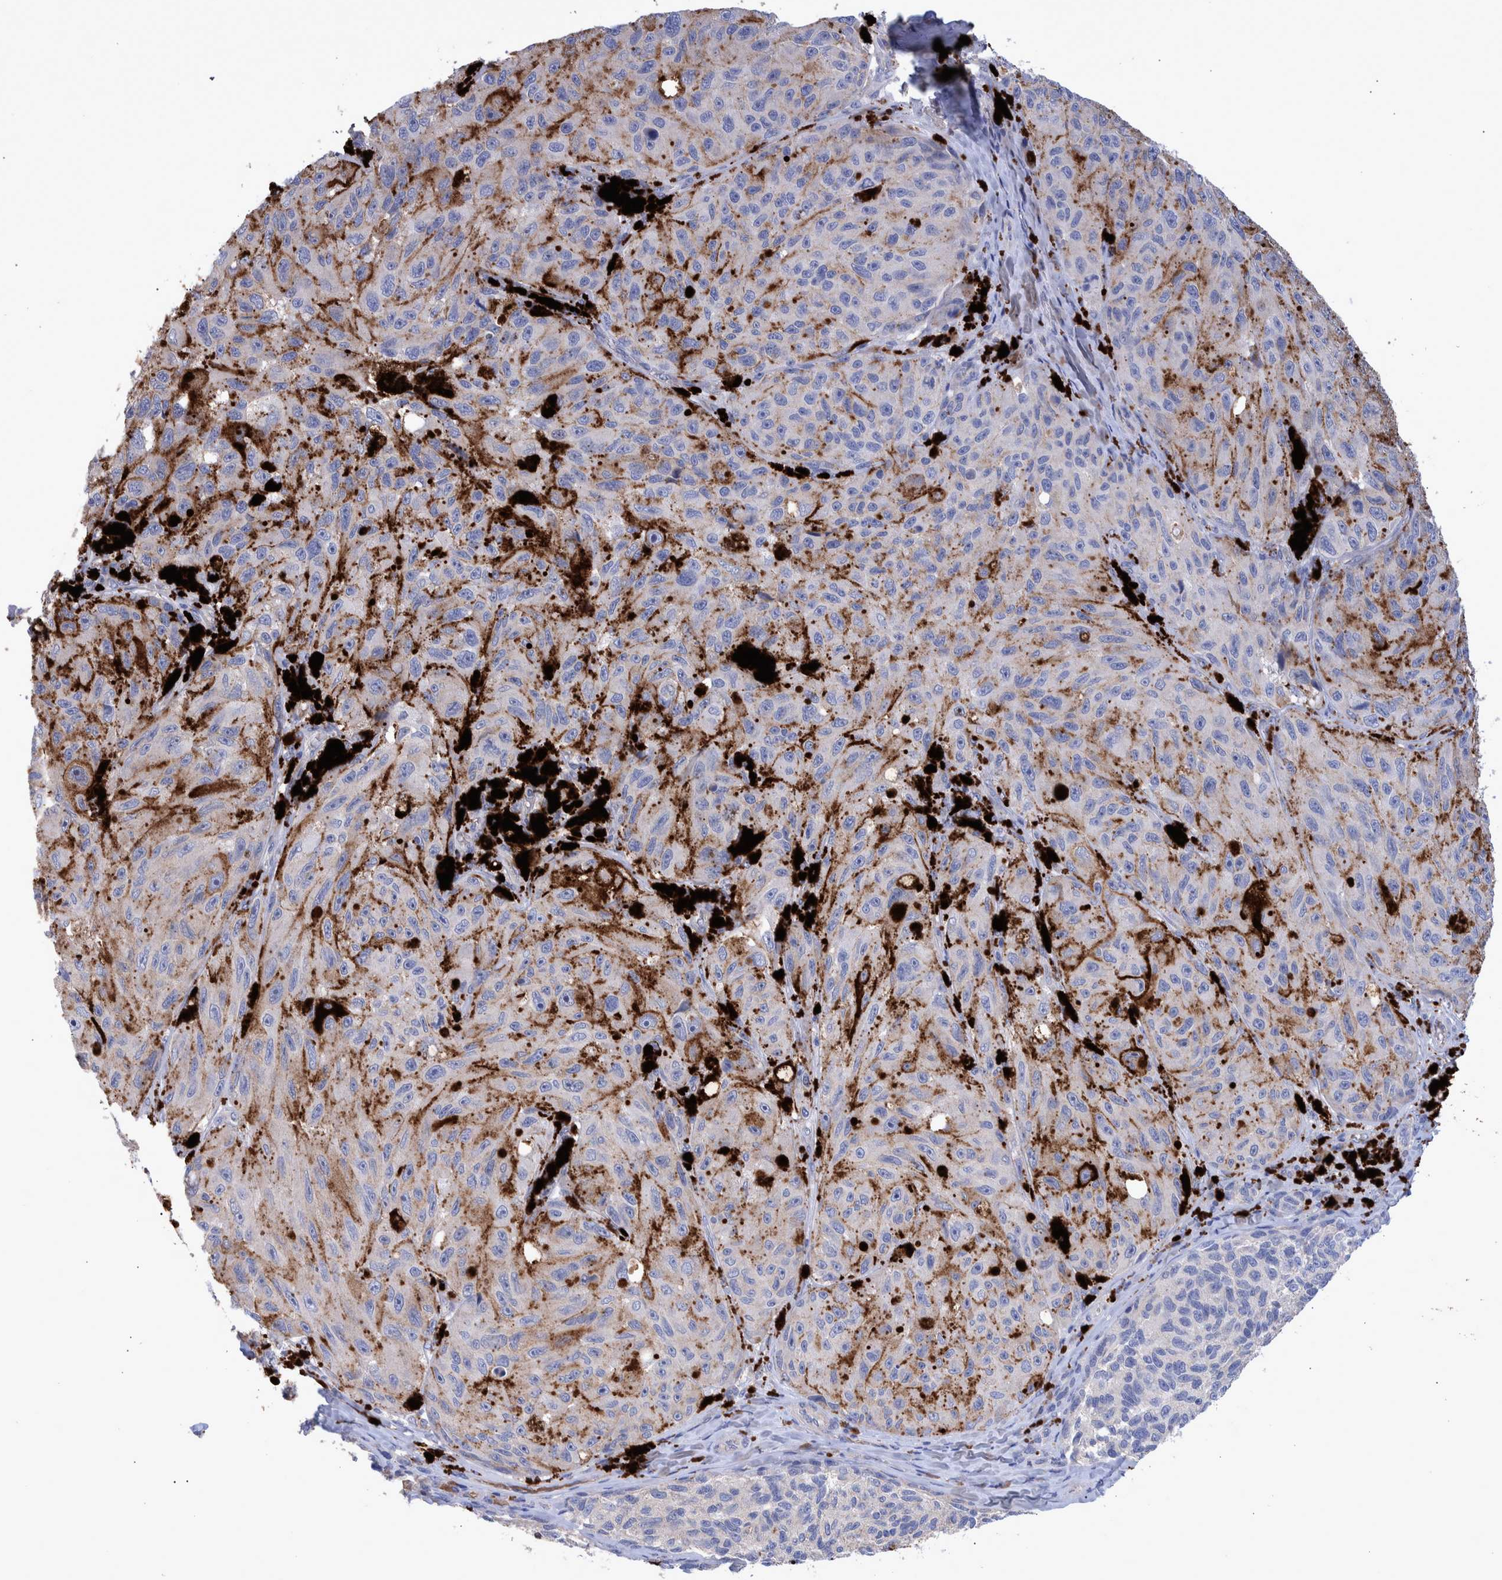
{"staining": {"intensity": "negative", "quantity": "none", "location": "none"}, "tissue": "melanoma", "cell_type": "Tumor cells", "image_type": "cancer", "snomed": [{"axis": "morphology", "description": "Malignant melanoma, NOS"}, {"axis": "topography", "description": "Skin"}], "caption": "High power microscopy photomicrograph of an immunohistochemistry photomicrograph of malignant melanoma, revealing no significant expression in tumor cells. Nuclei are stained in blue.", "gene": "DLL4", "patient": {"sex": "female", "age": 73}}